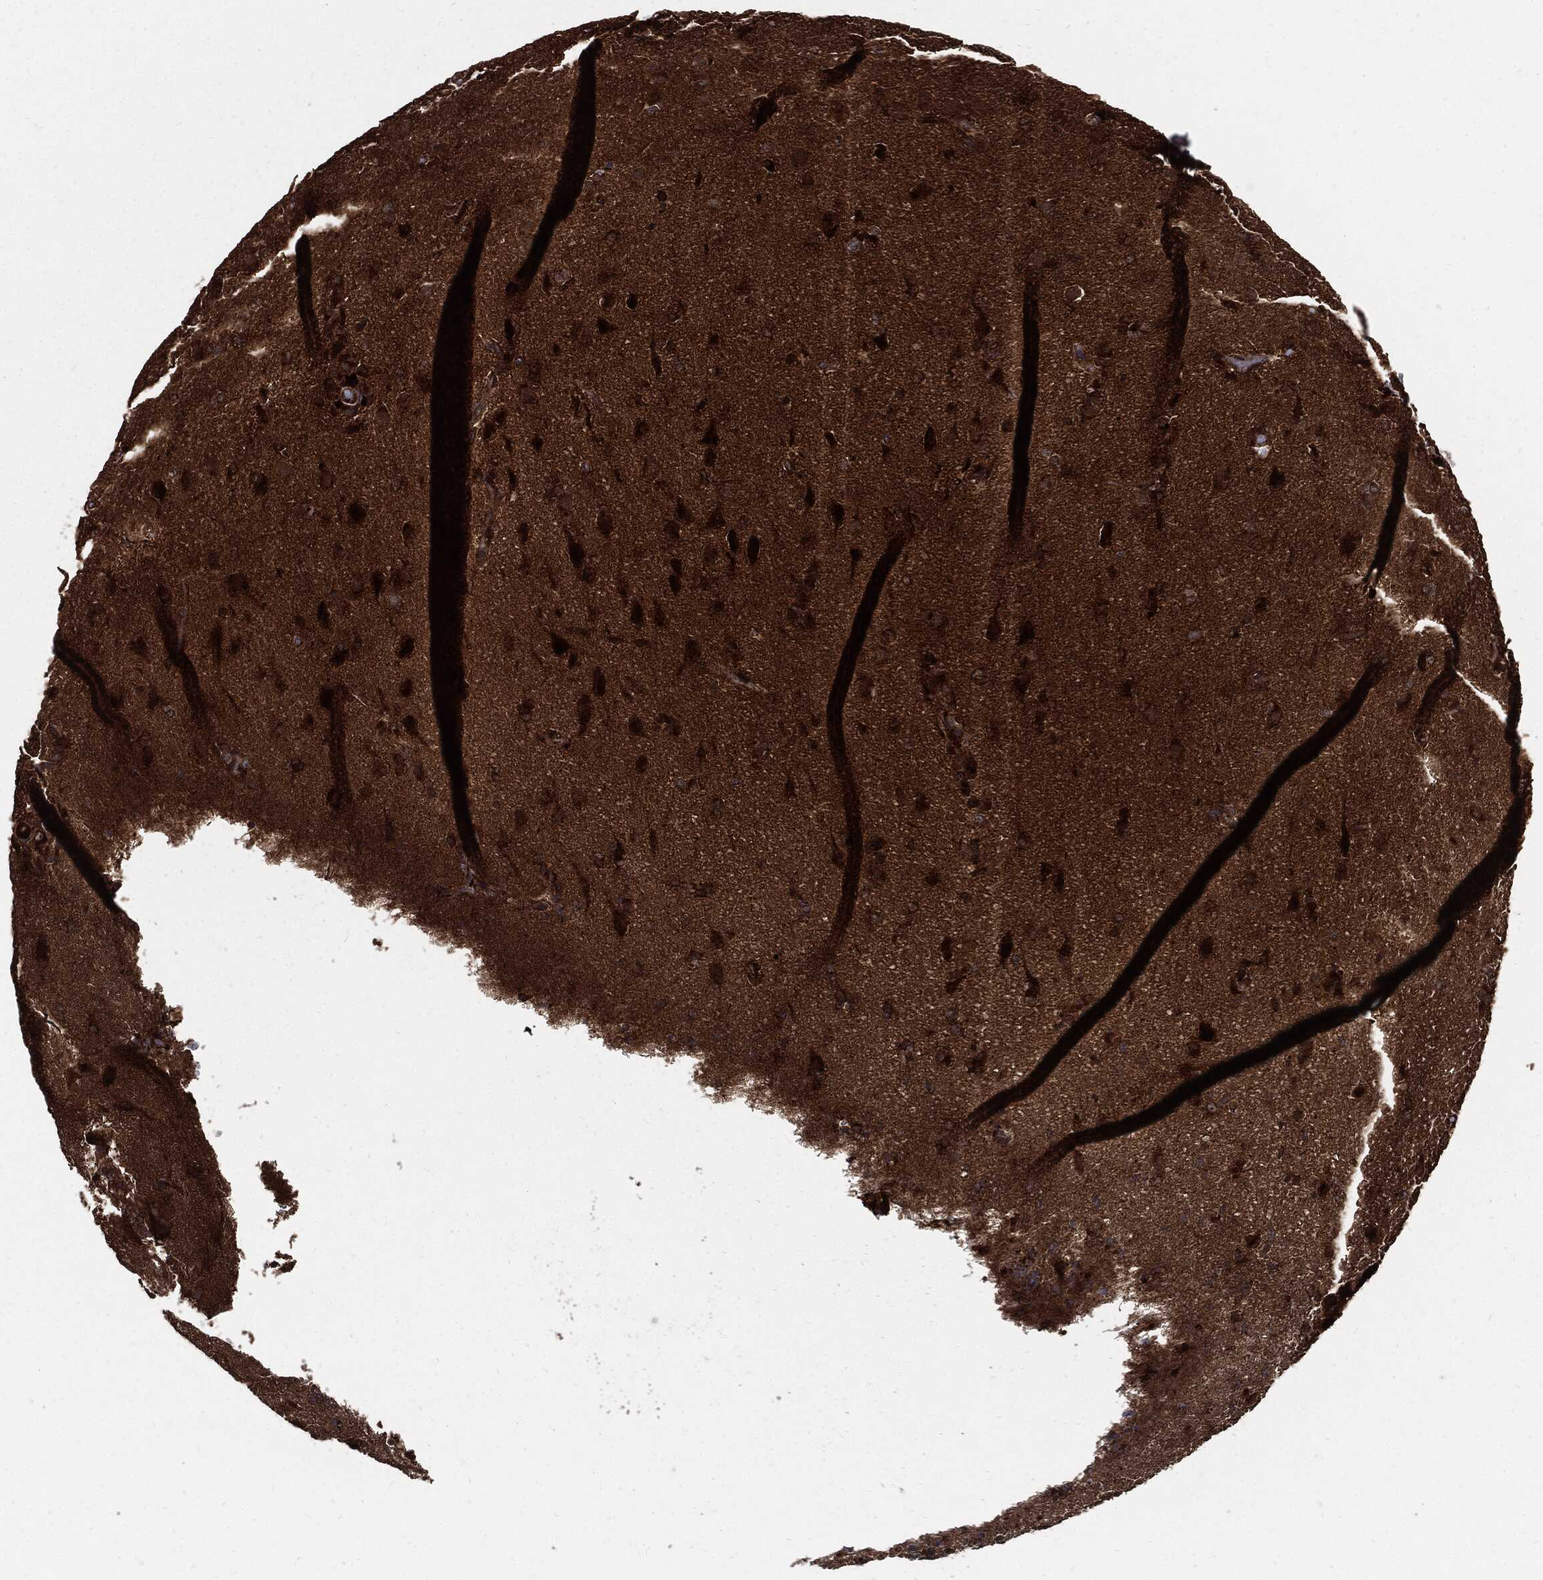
{"staining": {"intensity": "strong", "quantity": "25%-75%", "location": "cytoplasmic/membranous"}, "tissue": "glioma", "cell_type": "Tumor cells", "image_type": "cancer", "snomed": [{"axis": "morphology", "description": "Glioma, malignant, High grade"}, {"axis": "topography", "description": "Brain"}], "caption": "Immunohistochemistry (IHC) micrograph of human malignant high-grade glioma stained for a protein (brown), which exhibits high levels of strong cytoplasmic/membranous expression in approximately 25%-75% of tumor cells.", "gene": "CLU", "patient": {"sex": "male", "age": 68}}